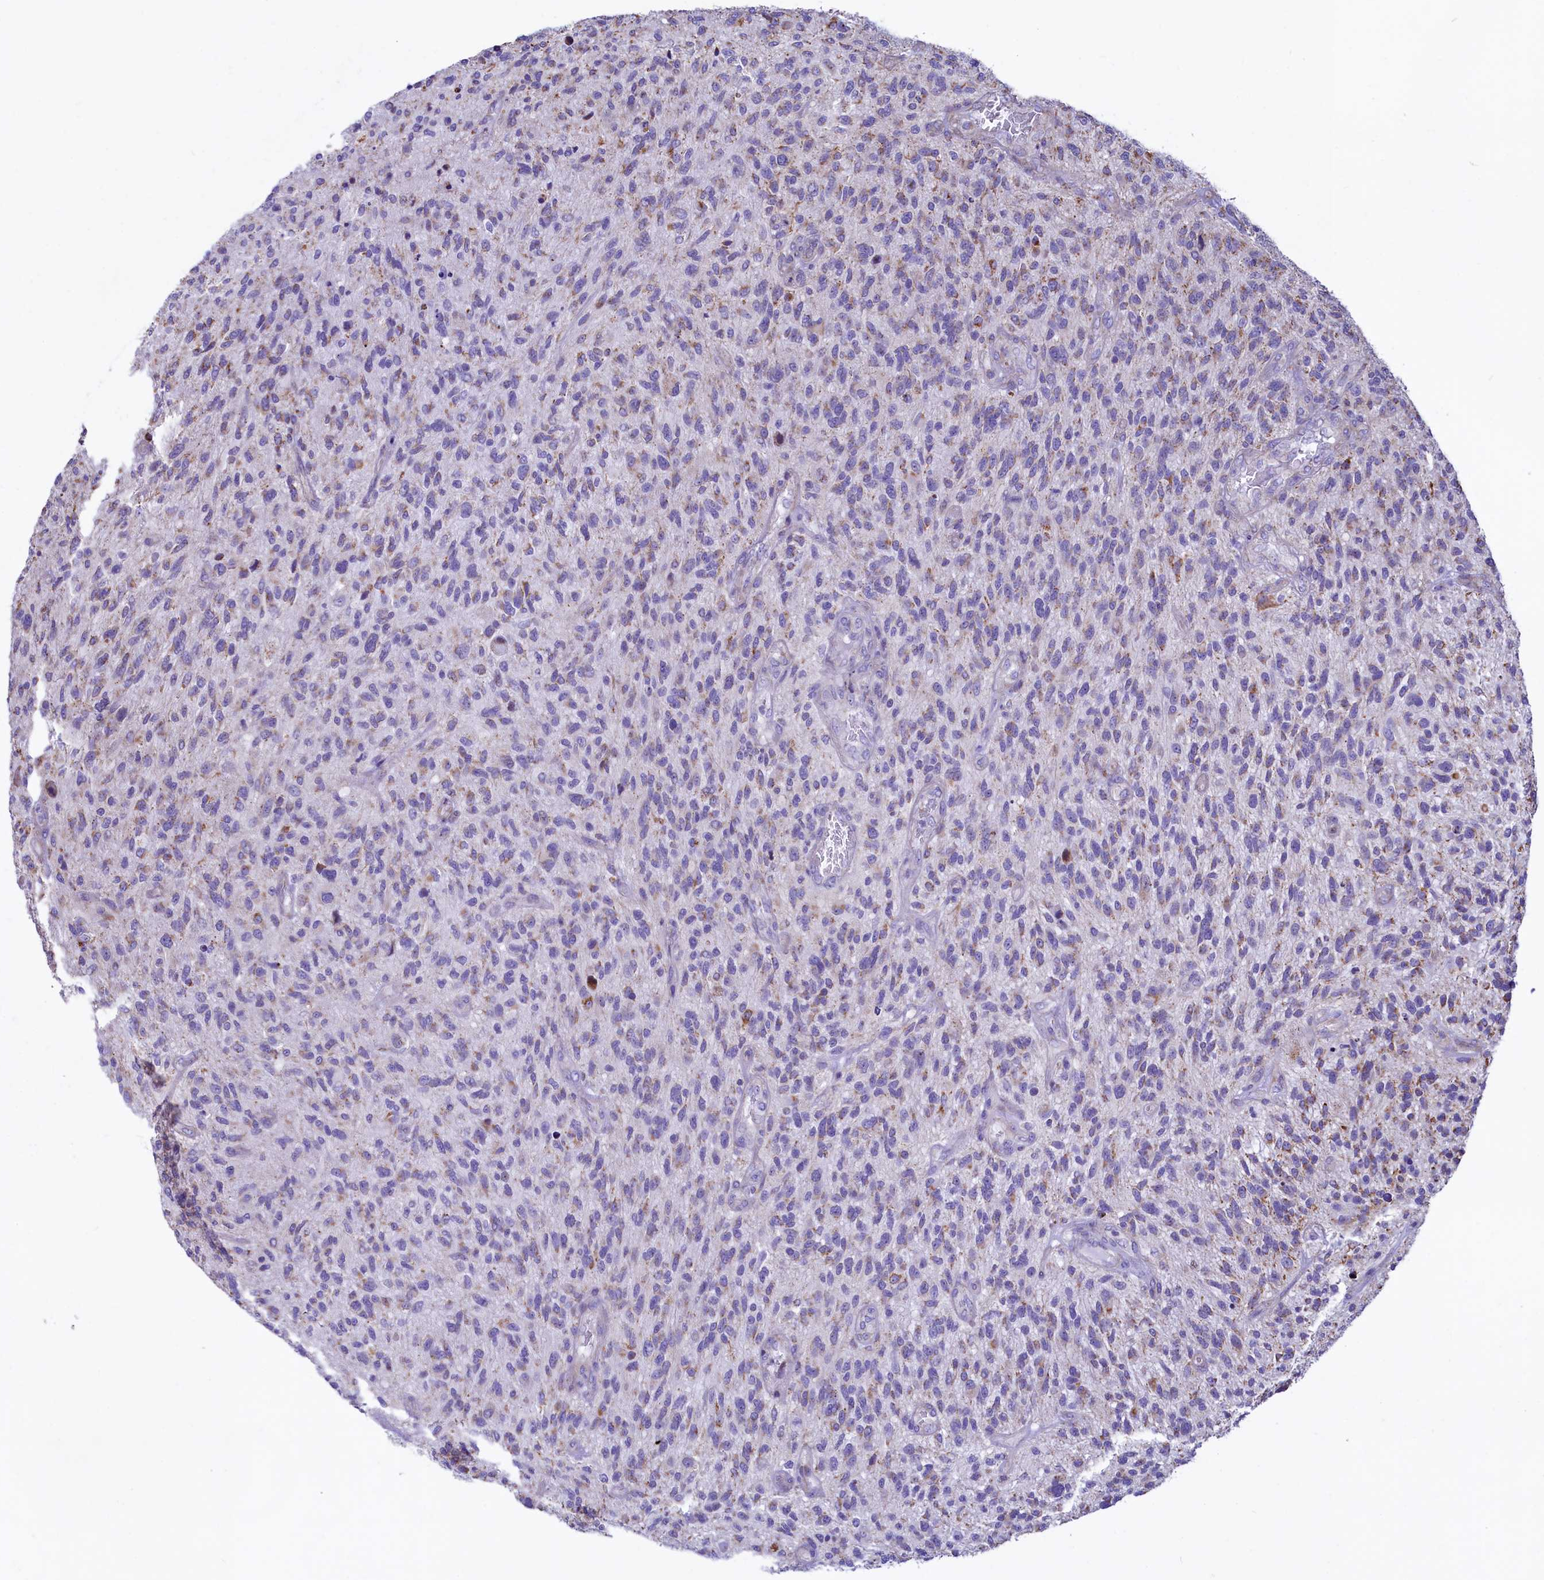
{"staining": {"intensity": "negative", "quantity": "none", "location": "none"}, "tissue": "glioma", "cell_type": "Tumor cells", "image_type": "cancer", "snomed": [{"axis": "morphology", "description": "Glioma, malignant, High grade"}, {"axis": "topography", "description": "Brain"}], "caption": "IHC image of neoplastic tissue: glioma stained with DAB demonstrates no significant protein expression in tumor cells.", "gene": "VWCE", "patient": {"sex": "male", "age": 47}}